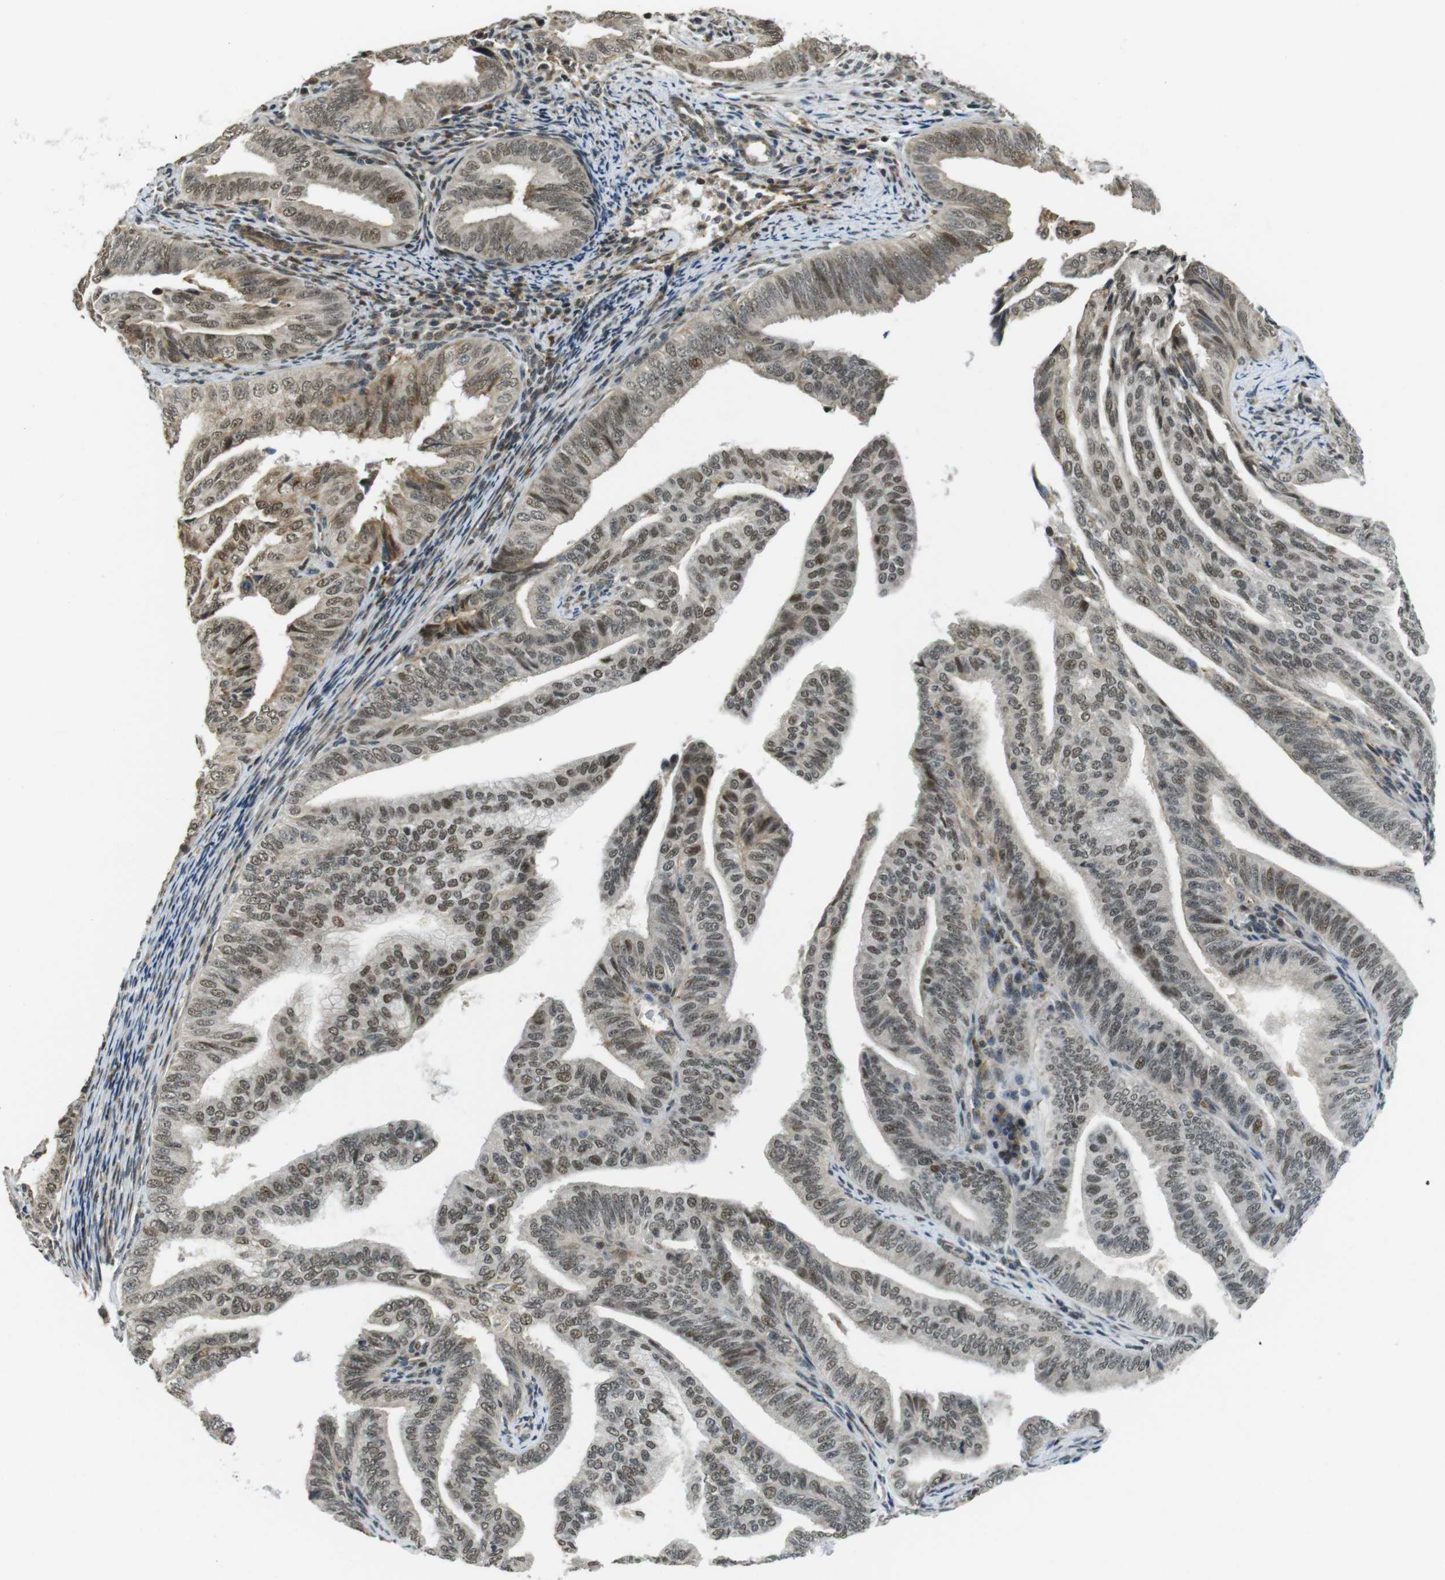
{"staining": {"intensity": "moderate", "quantity": ">75%", "location": "nuclear"}, "tissue": "endometrial cancer", "cell_type": "Tumor cells", "image_type": "cancer", "snomed": [{"axis": "morphology", "description": "Adenocarcinoma, NOS"}, {"axis": "topography", "description": "Endometrium"}], "caption": "Immunohistochemistry of human endometrial adenocarcinoma displays medium levels of moderate nuclear expression in about >75% of tumor cells.", "gene": "USP7", "patient": {"sex": "female", "age": 58}}